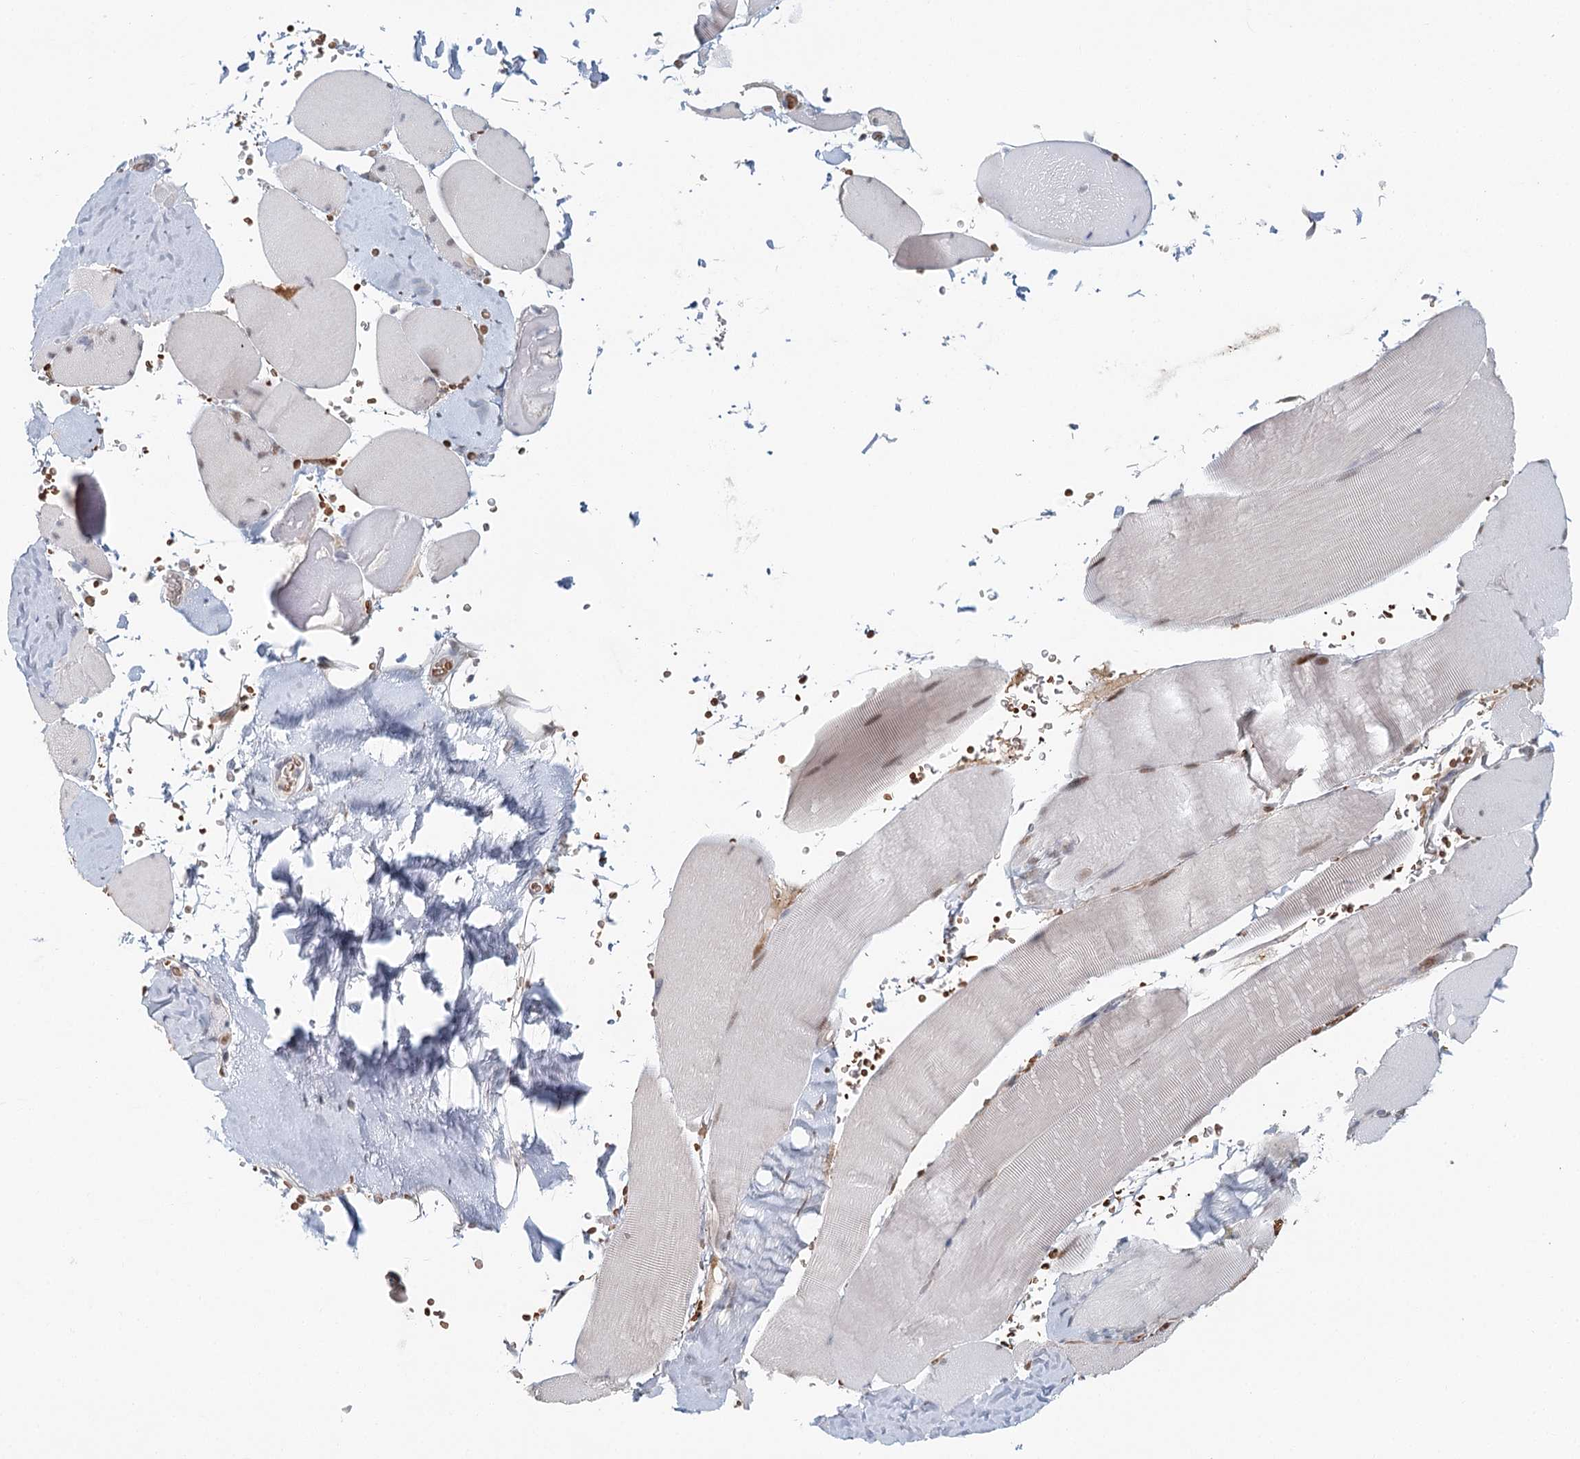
{"staining": {"intensity": "weak", "quantity": "<25%", "location": "nuclear"}, "tissue": "skeletal muscle", "cell_type": "Myocytes", "image_type": "normal", "snomed": [{"axis": "morphology", "description": "Normal tissue, NOS"}, {"axis": "topography", "description": "Skeletal muscle"}, {"axis": "topography", "description": "Head-Neck"}], "caption": "This is a histopathology image of immunohistochemistry staining of benign skeletal muscle, which shows no positivity in myocytes. (Immunohistochemistry (ihc), brightfield microscopy, high magnification).", "gene": "ADK", "patient": {"sex": "male", "age": 66}}